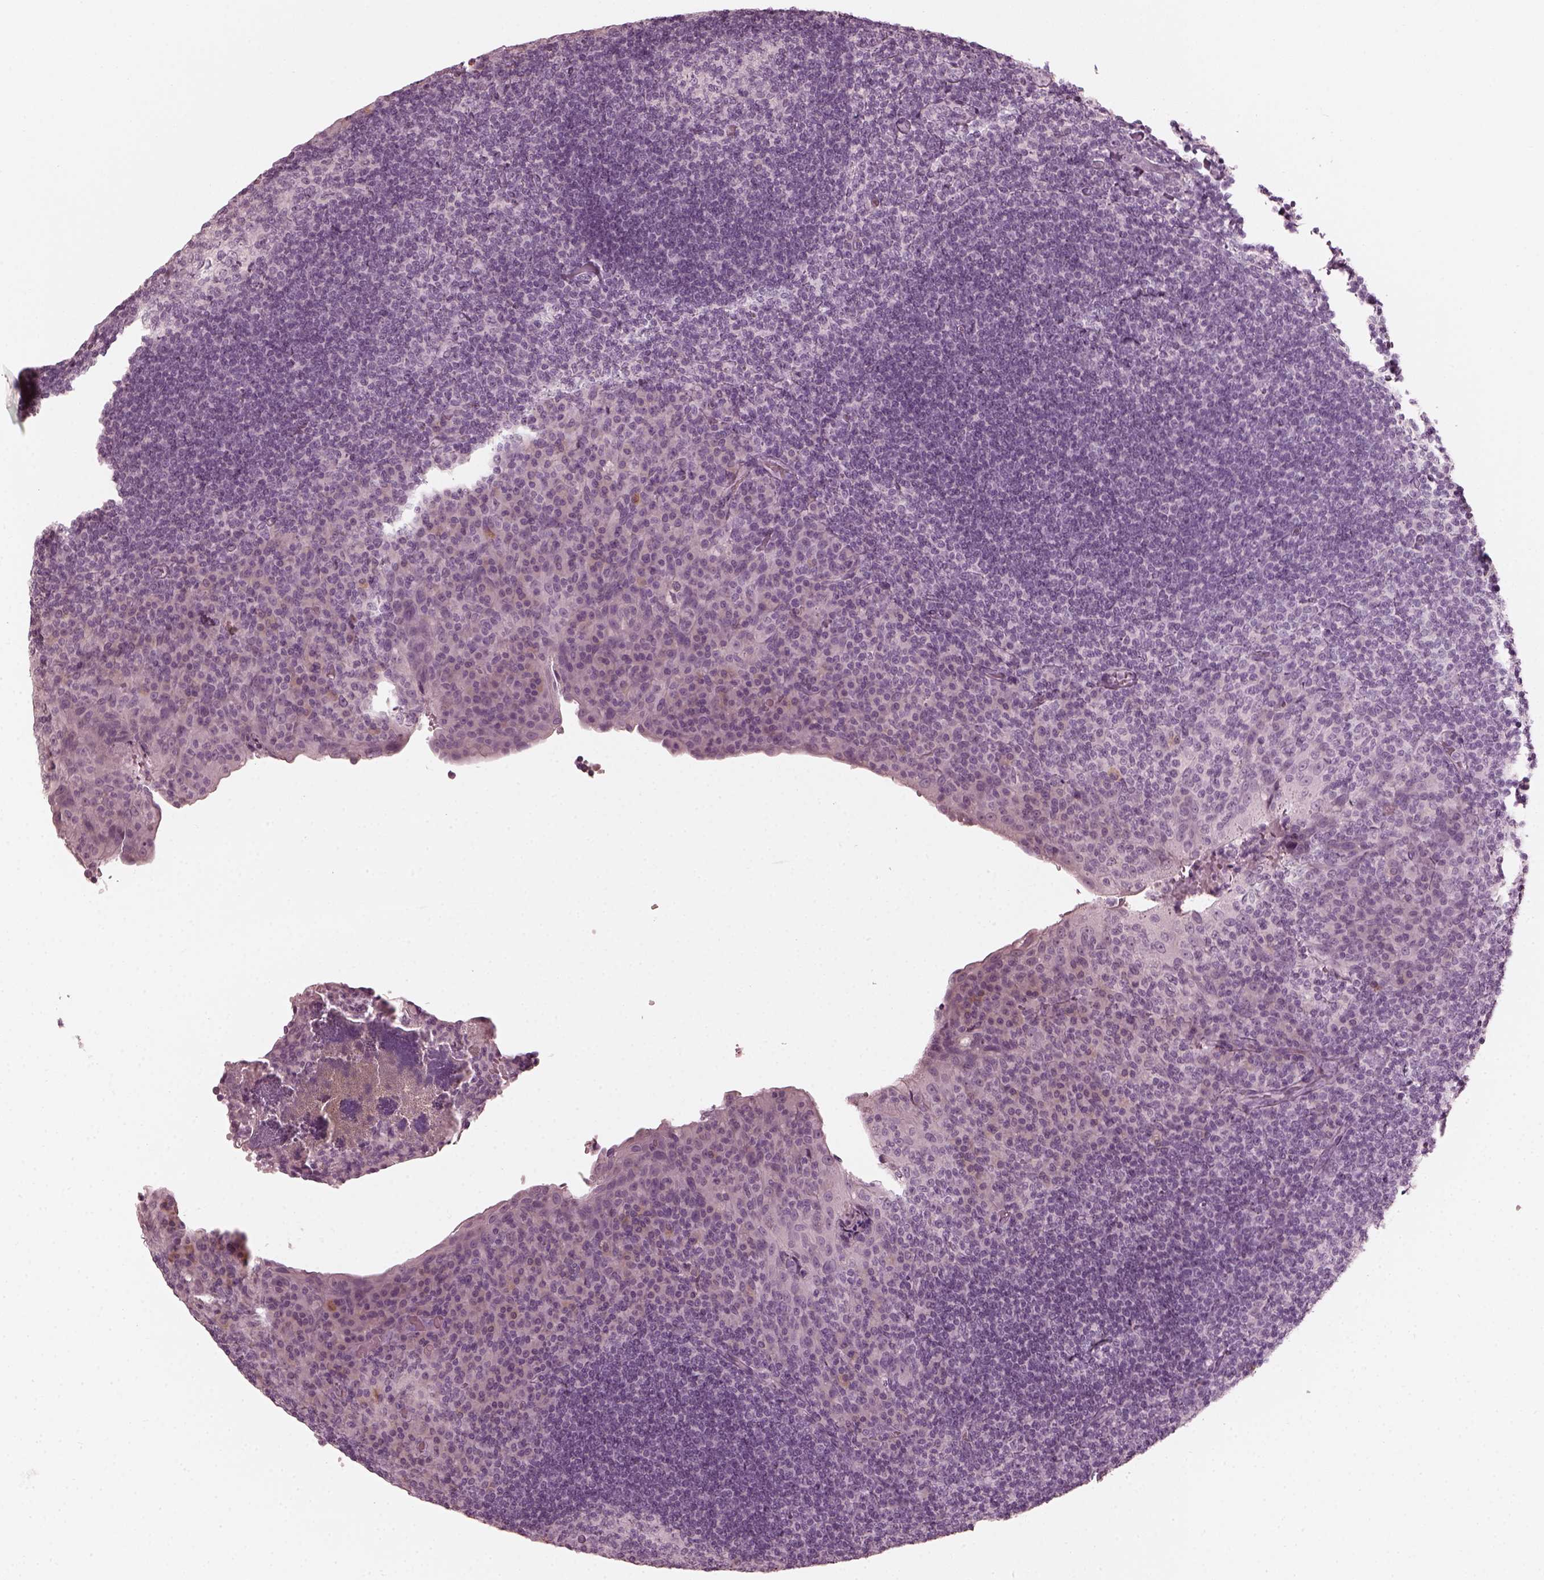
{"staining": {"intensity": "negative", "quantity": "none", "location": "none"}, "tissue": "tonsil", "cell_type": "Germinal center cells", "image_type": "normal", "snomed": [{"axis": "morphology", "description": "Normal tissue, NOS"}, {"axis": "topography", "description": "Tonsil"}], "caption": "Immunohistochemical staining of benign human tonsil exhibits no significant positivity in germinal center cells. (Stains: DAB immunohistochemistry (IHC) with hematoxylin counter stain, Microscopy: brightfield microscopy at high magnification).", "gene": "SAXO2", "patient": {"sex": "male", "age": 17}}